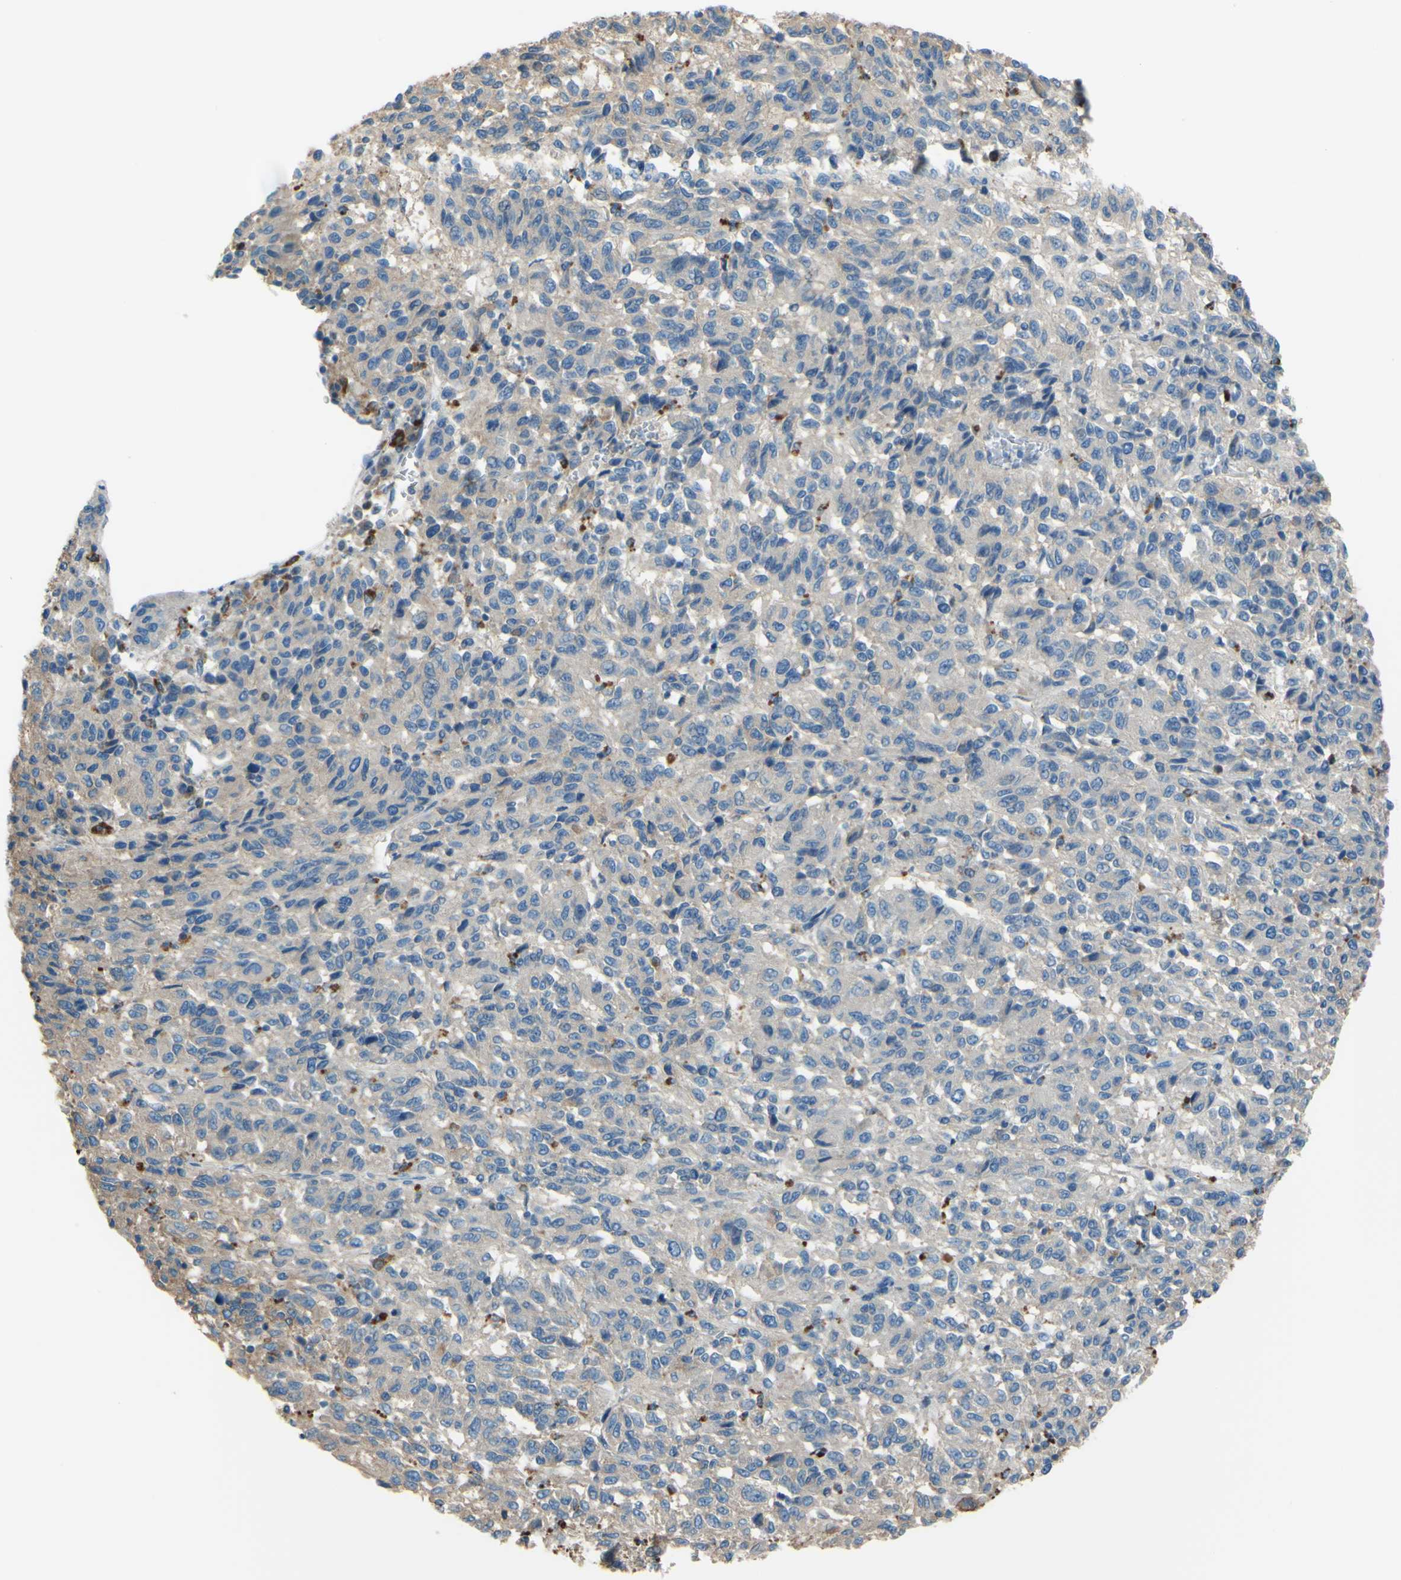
{"staining": {"intensity": "weak", "quantity": "25%-75%", "location": "cytoplasmic/membranous"}, "tissue": "melanoma", "cell_type": "Tumor cells", "image_type": "cancer", "snomed": [{"axis": "morphology", "description": "Malignant melanoma, Metastatic site"}, {"axis": "topography", "description": "Lung"}], "caption": "Immunohistochemical staining of human melanoma displays low levels of weak cytoplasmic/membranous protein positivity in about 25%-75% of tumor cells.", "gene": "CTSD", "patient": {"sex": "male", "age": 64}}